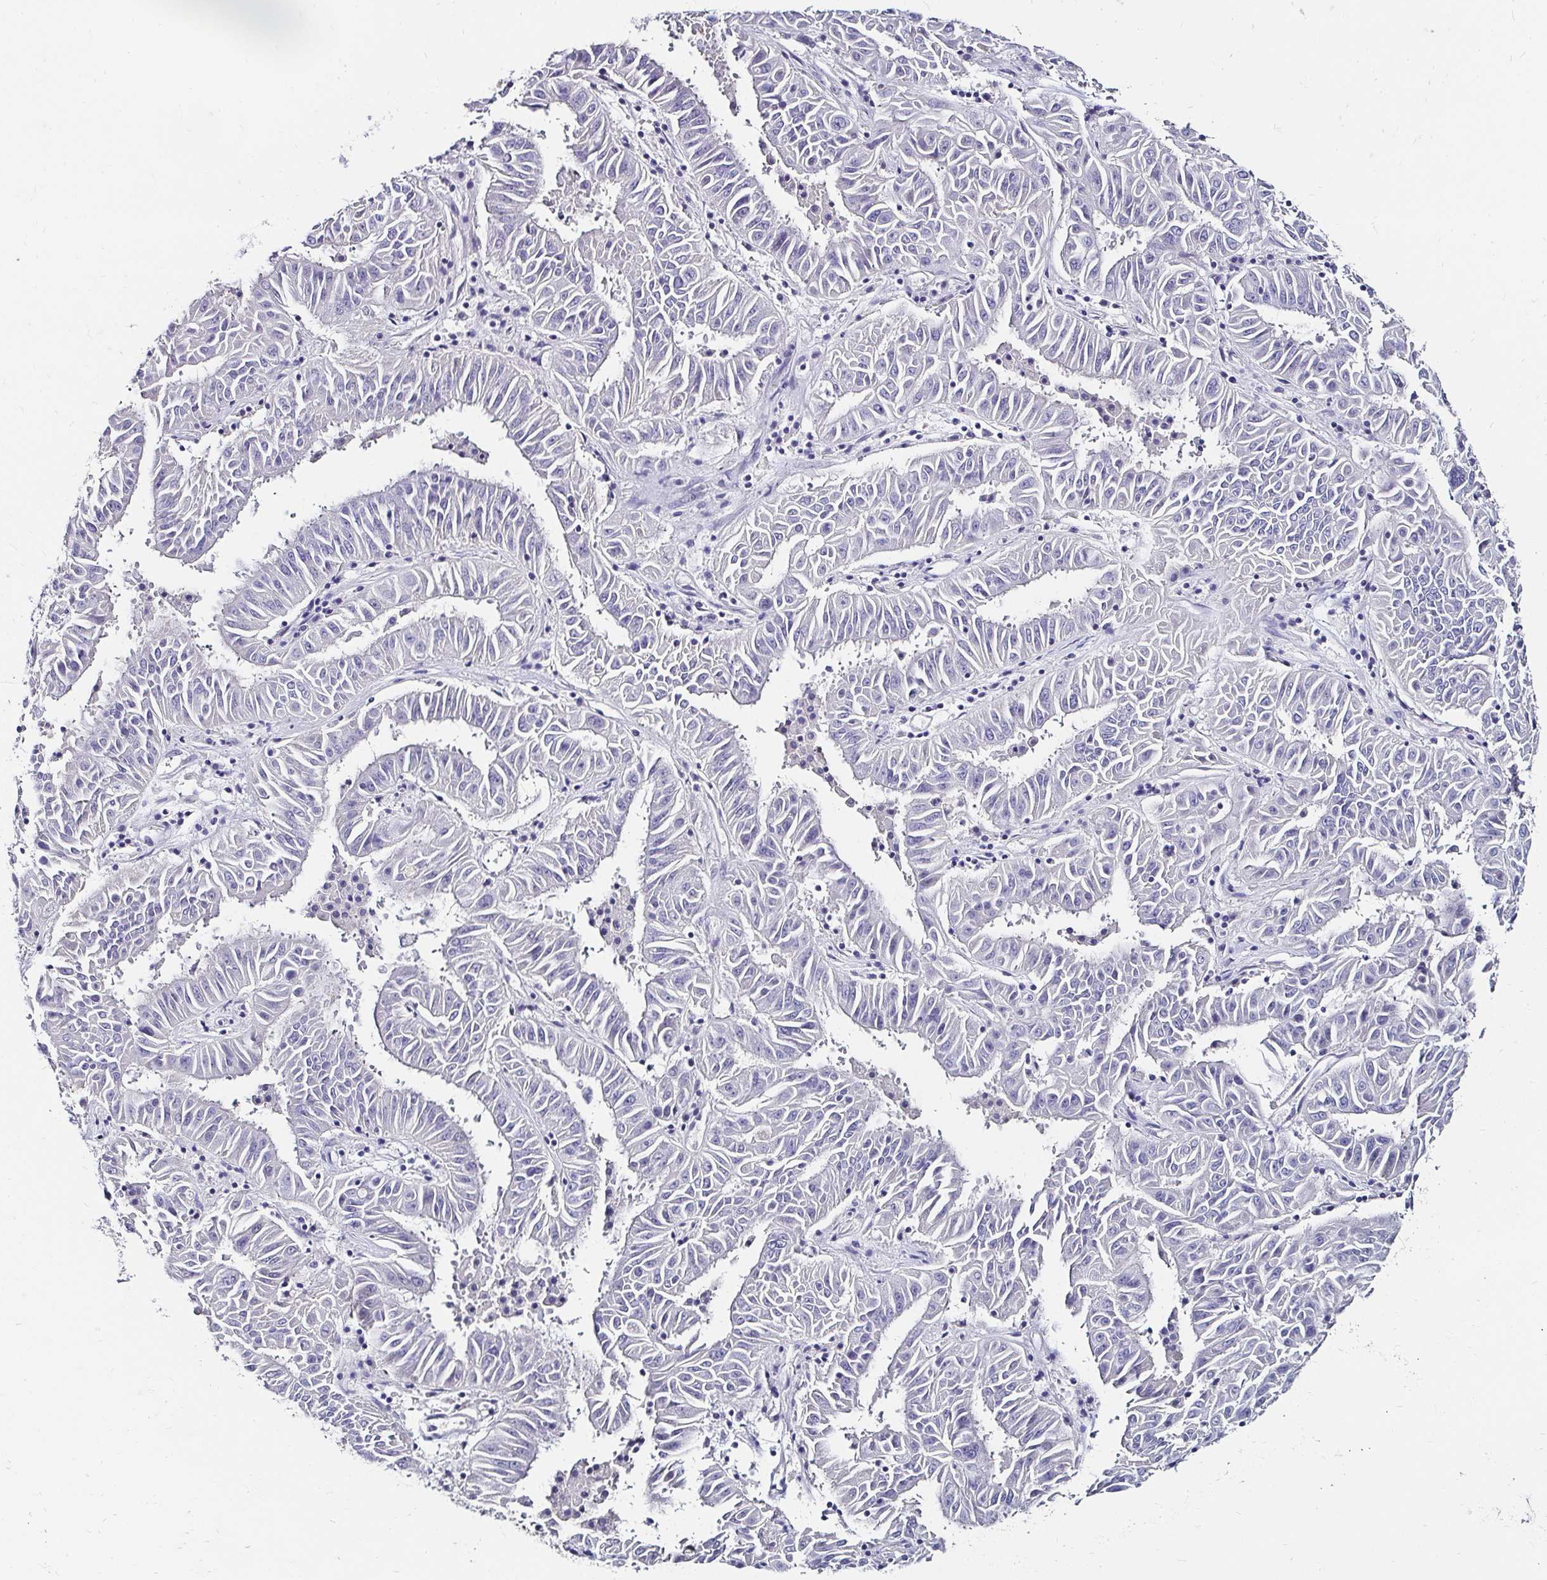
{"staining": {"intensity": "negative", "quantity": "none", "location": "none"}, "tissue": "pancreatic cancer", "cell_type": "Tumor cells", "image_type": "cancer", "snomed": [{"axis": "morphology", "description": "Adenocarcinoma, NOS"}, {"axis": "topography", "description": "Pancreas"}], "caption": "This is a histopathology image of IHC staining of pancreatic adenocarcinoma, which shows no expression in tumor cells.", "gene": "SCG3", "patient": {"sex": "male", "age": 63}}